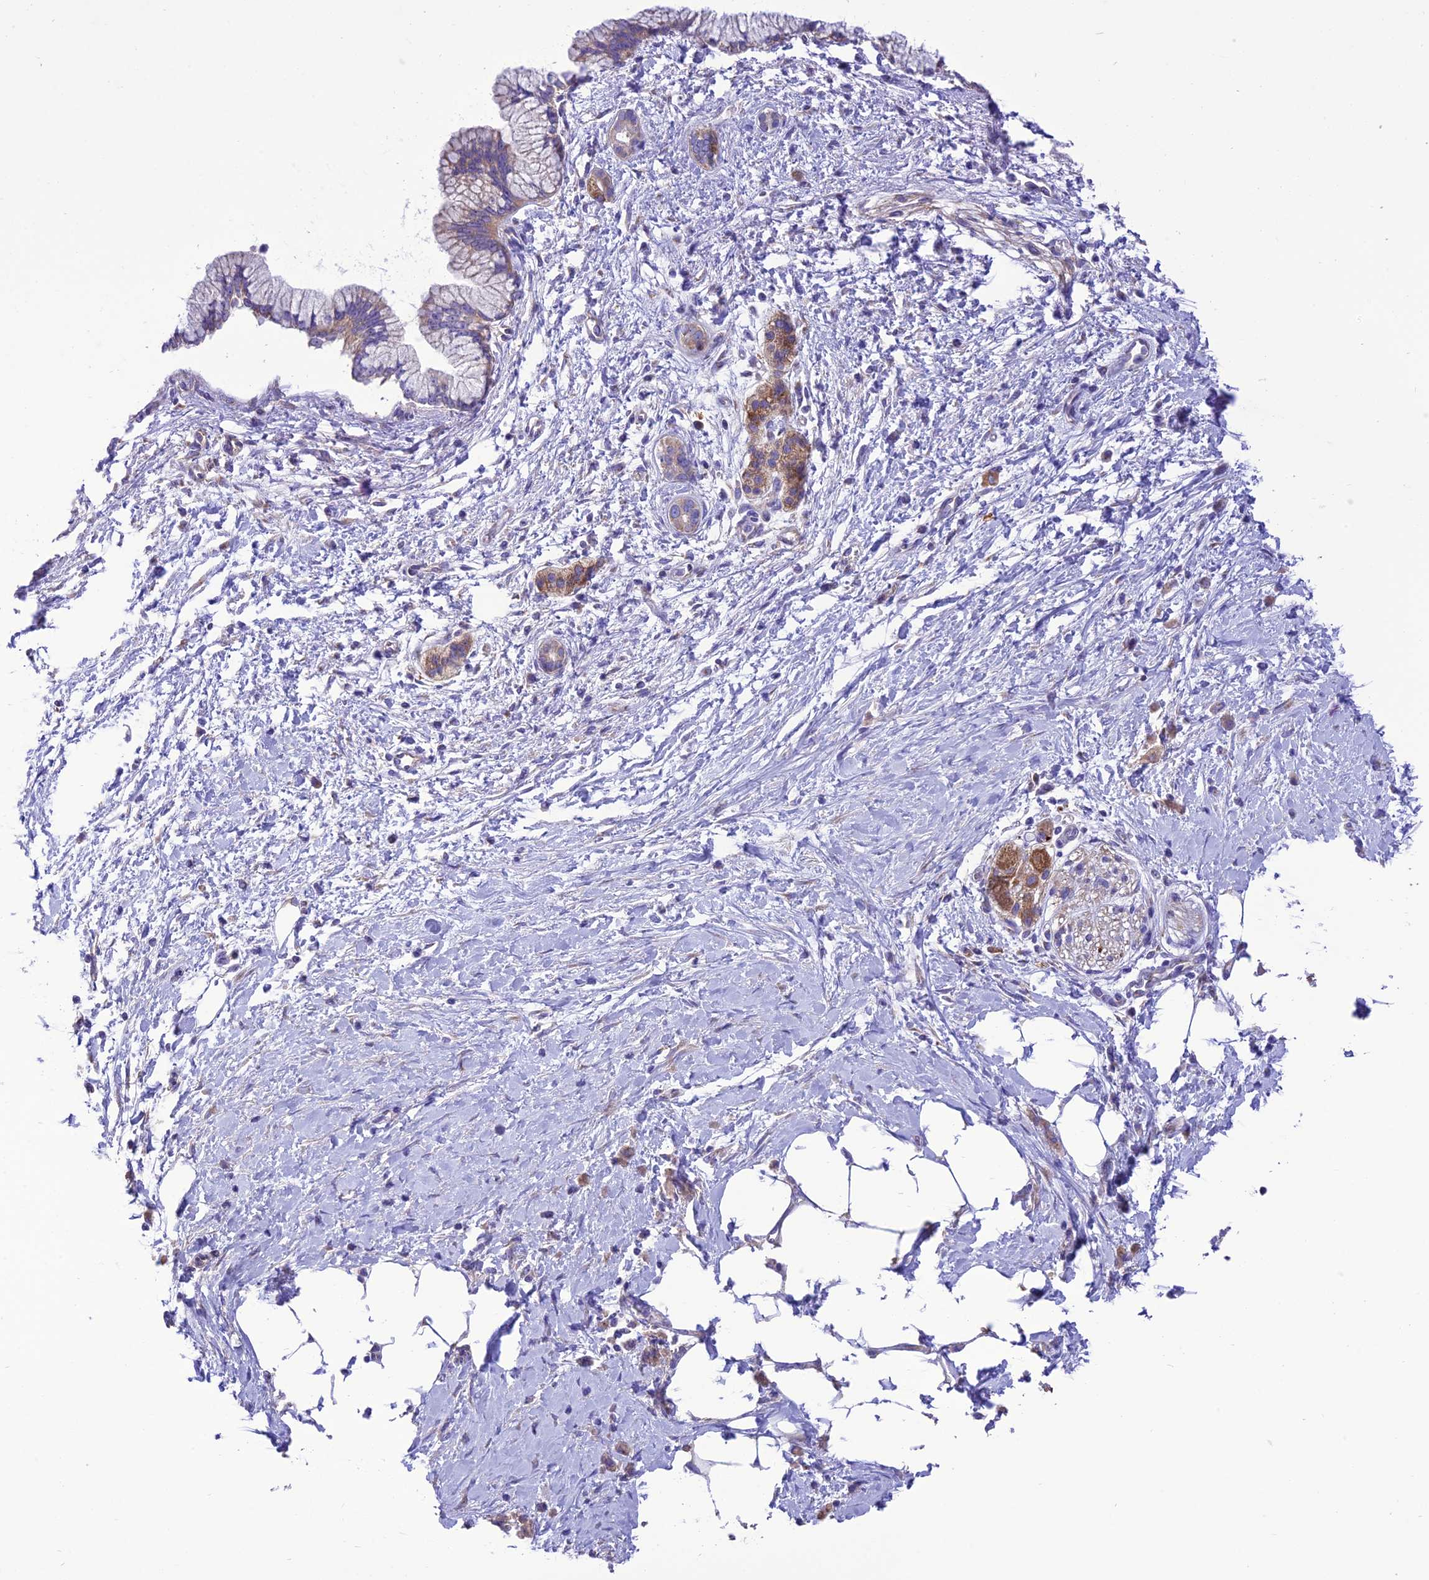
{"staining": {"intensity": "weak", "quantity": "25%-75%", "location": "cytoplasmic/membranous"}, "tissue": "pancreatic cancer", "cell_type": "Tumor cells", "image_type": "cancer", "snomed": [{"axis": "morphology", "description": "Adenocarcinoma, NOS"}, {"axis": "topography", "description": "Pancreas"}], "caption": "Protein expression analysis of human pancreatic cancer reveals weak cytoplasmic/membranous positivity in about 25%-75% of tumor cells.", "gene": "MAP3K12", "patient": {"sex": "male", "age": 58}}